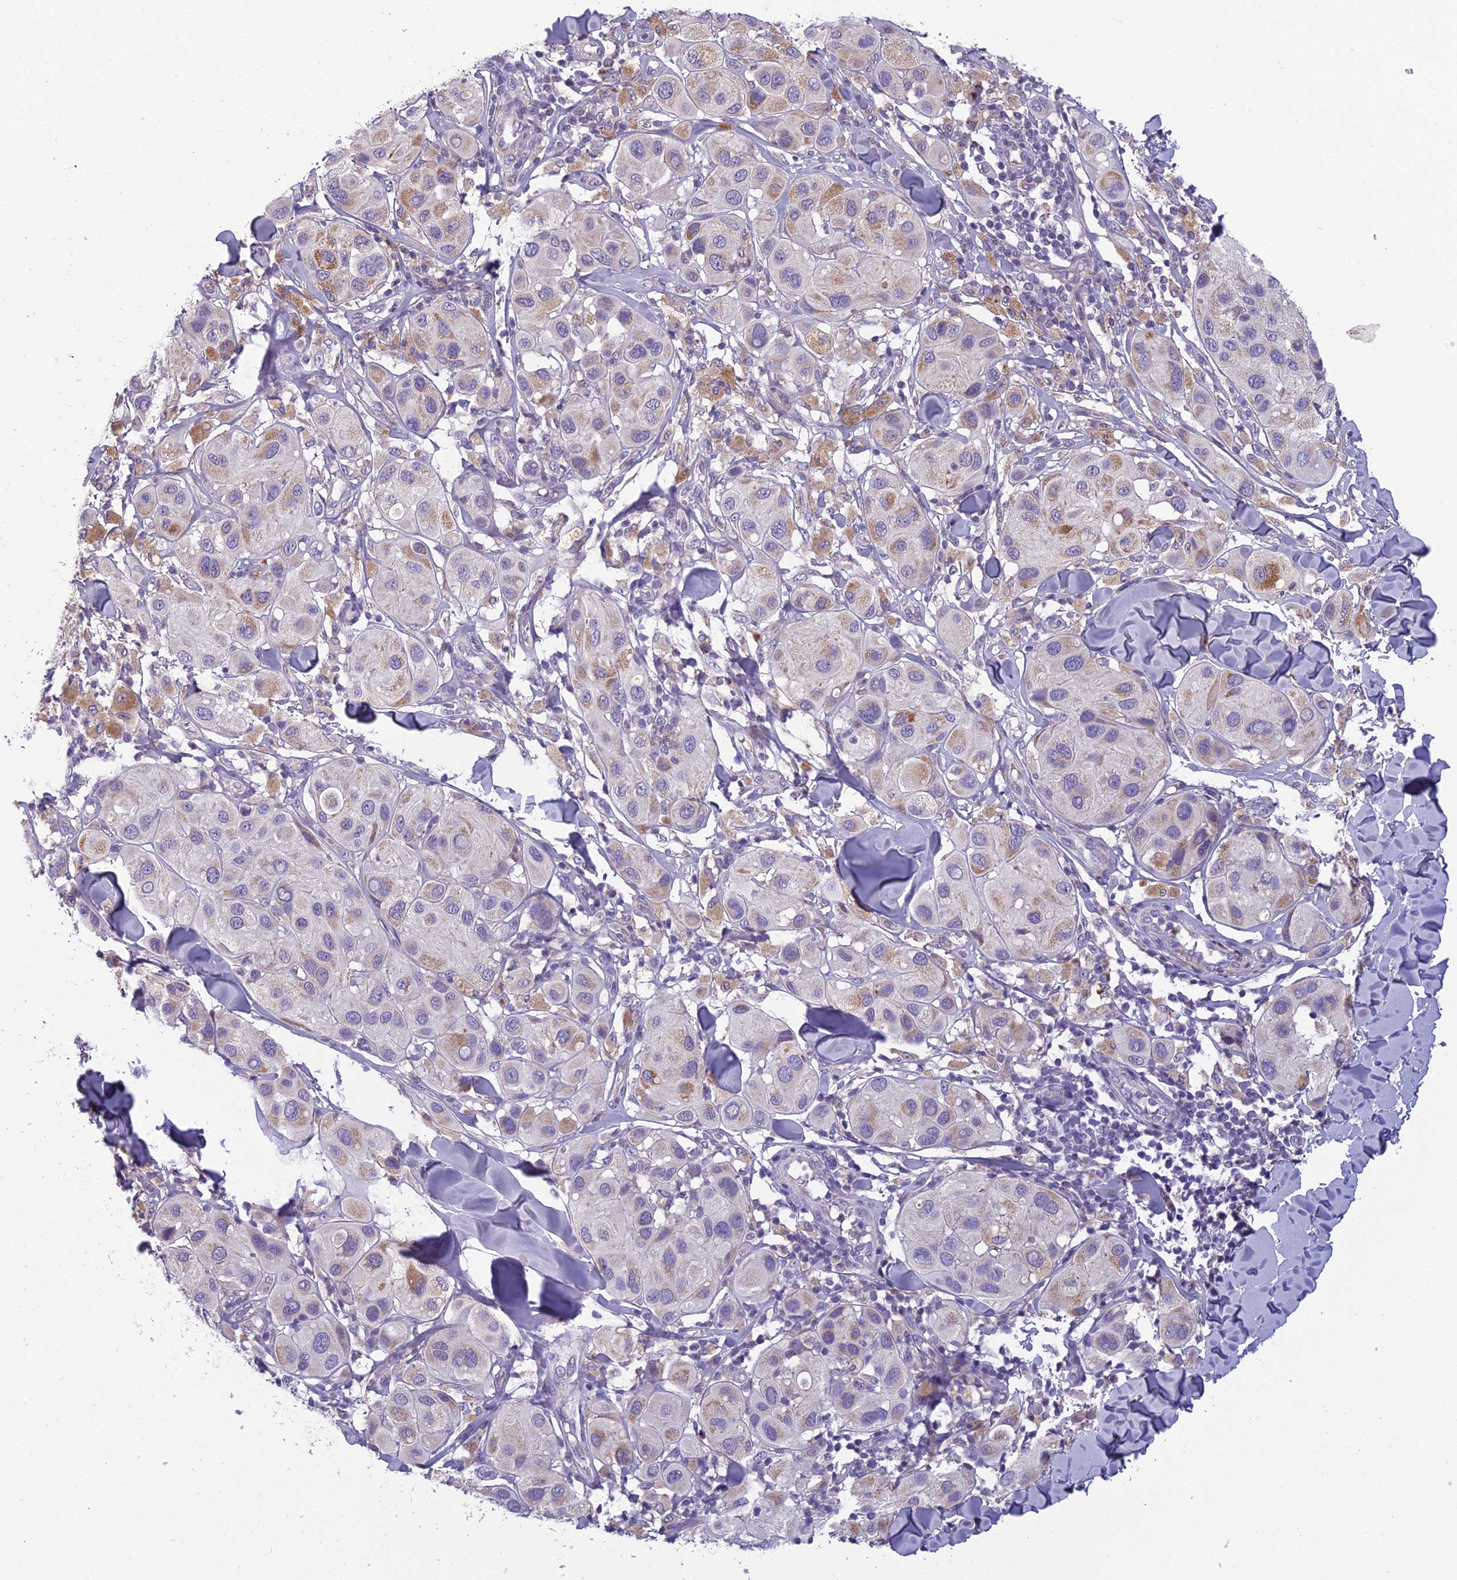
{"staining": {"intensity": "moderate", "quantity": "<25%", "location": "cytoplasmic/membranous"}, "tissue": "melanoma", "cell_type": "Tumor cells", "image_type": "cancer", "snomed": [{"axis": "morphology", "description": "Malignant melanoma, Metastatic site"}, {"axis": "topography", "description": "Skin"}], "caption": "Immunohistochemical staining of melanoma demonstrates moderate cytoplasmic/membranous protein positivity in approximately <25% of tumor cells.", "gene": "ENSG00000188897", "patient": {"sex": "male", "age": 41}}